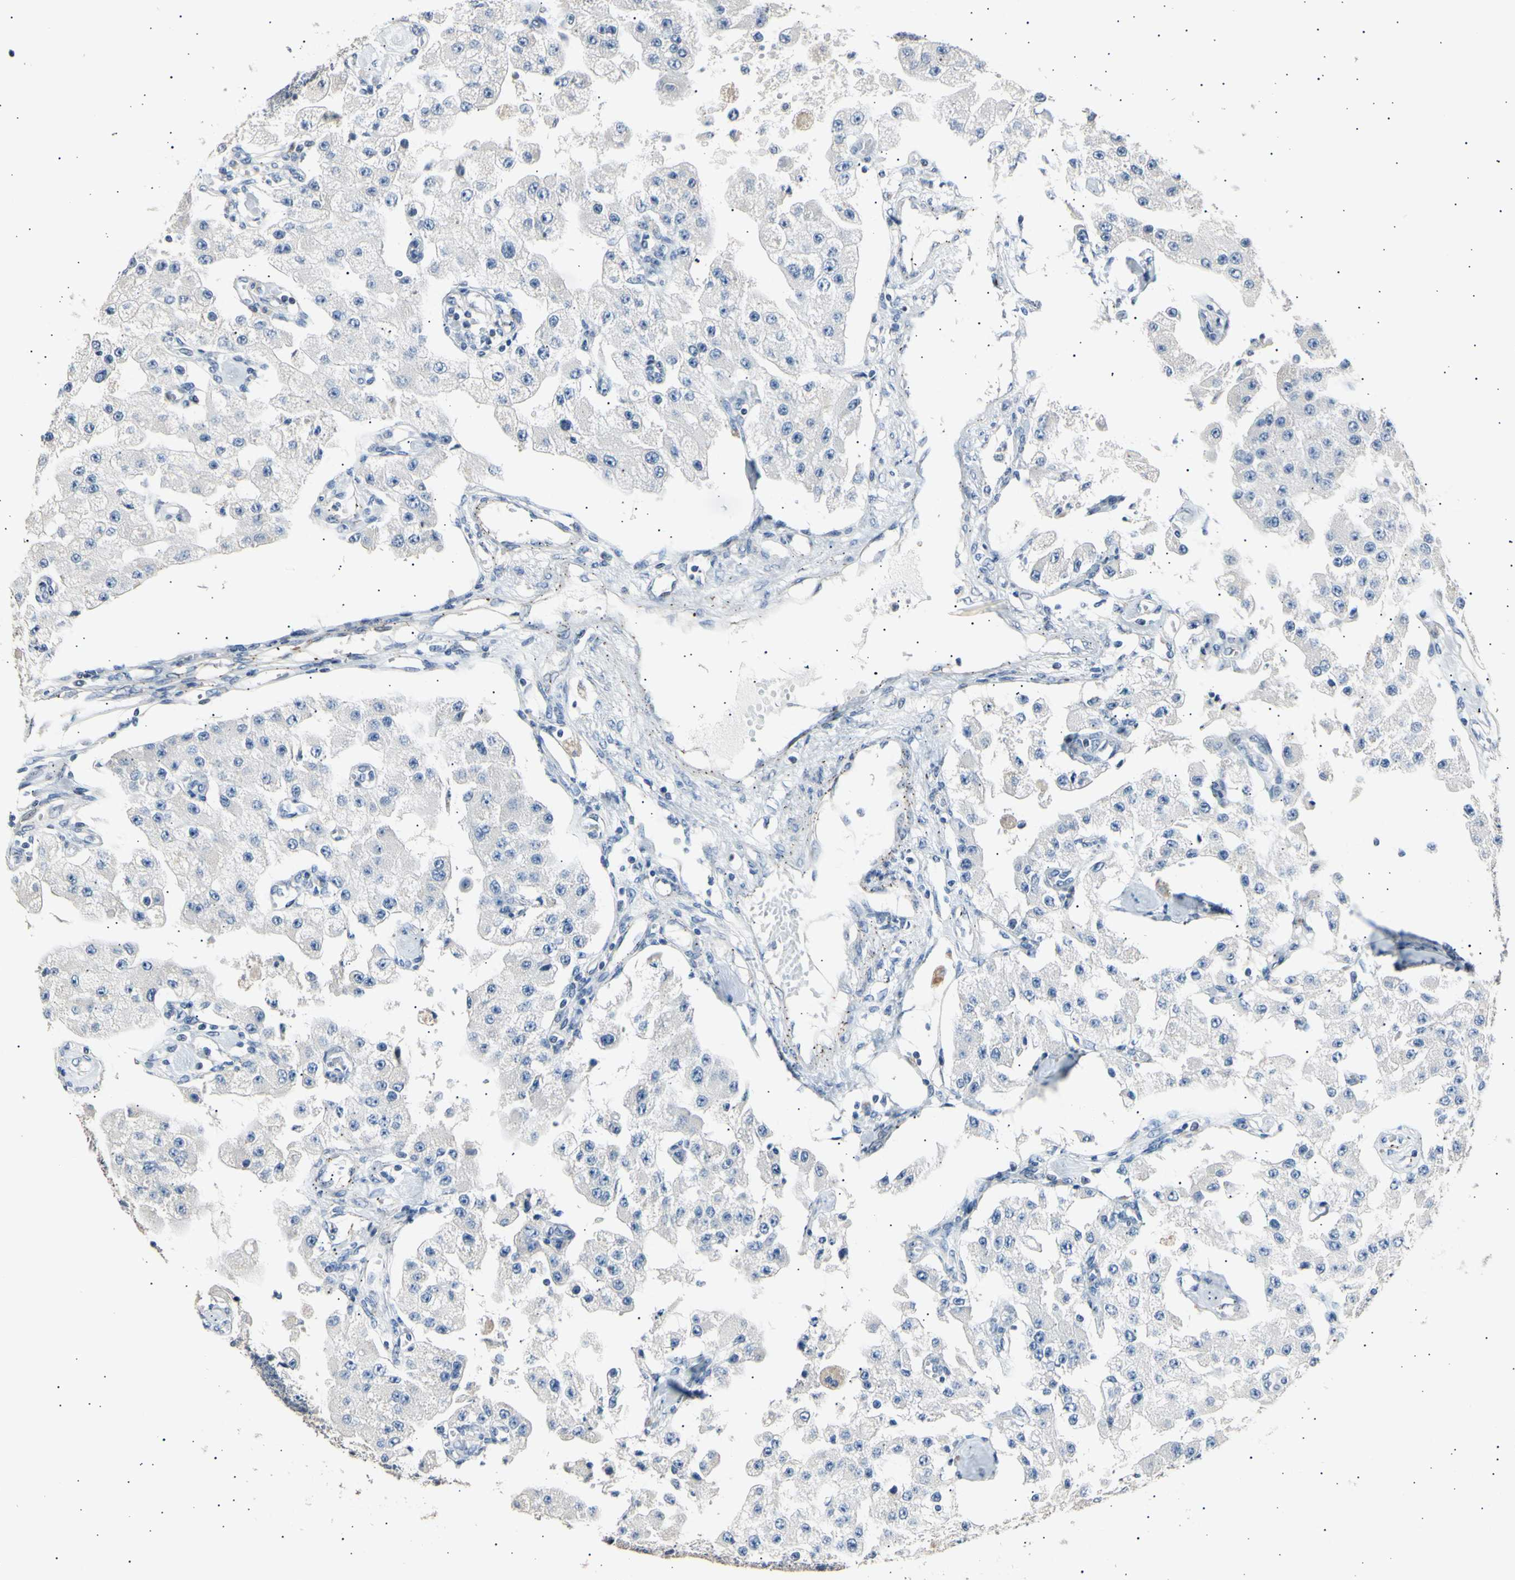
{"staining": {"intensity": "negative", "quantity": "none", "location": "none"}, "tissue": "carcinoid", "cell_type": "Tumor cells", "image_type": "cancer", "snomed": [{"axis": "morphology", "description": "Carcinoid, malignant, NOS"}, {"axis": "topography", "description": "Pancreas"}], "caption": "This is a micrograph of IHC staining of carcinoid (malignant), which shows no positivity in tumor cells.", "gene": "LDLR", "patient": {"sex": "male", "age": 41}}